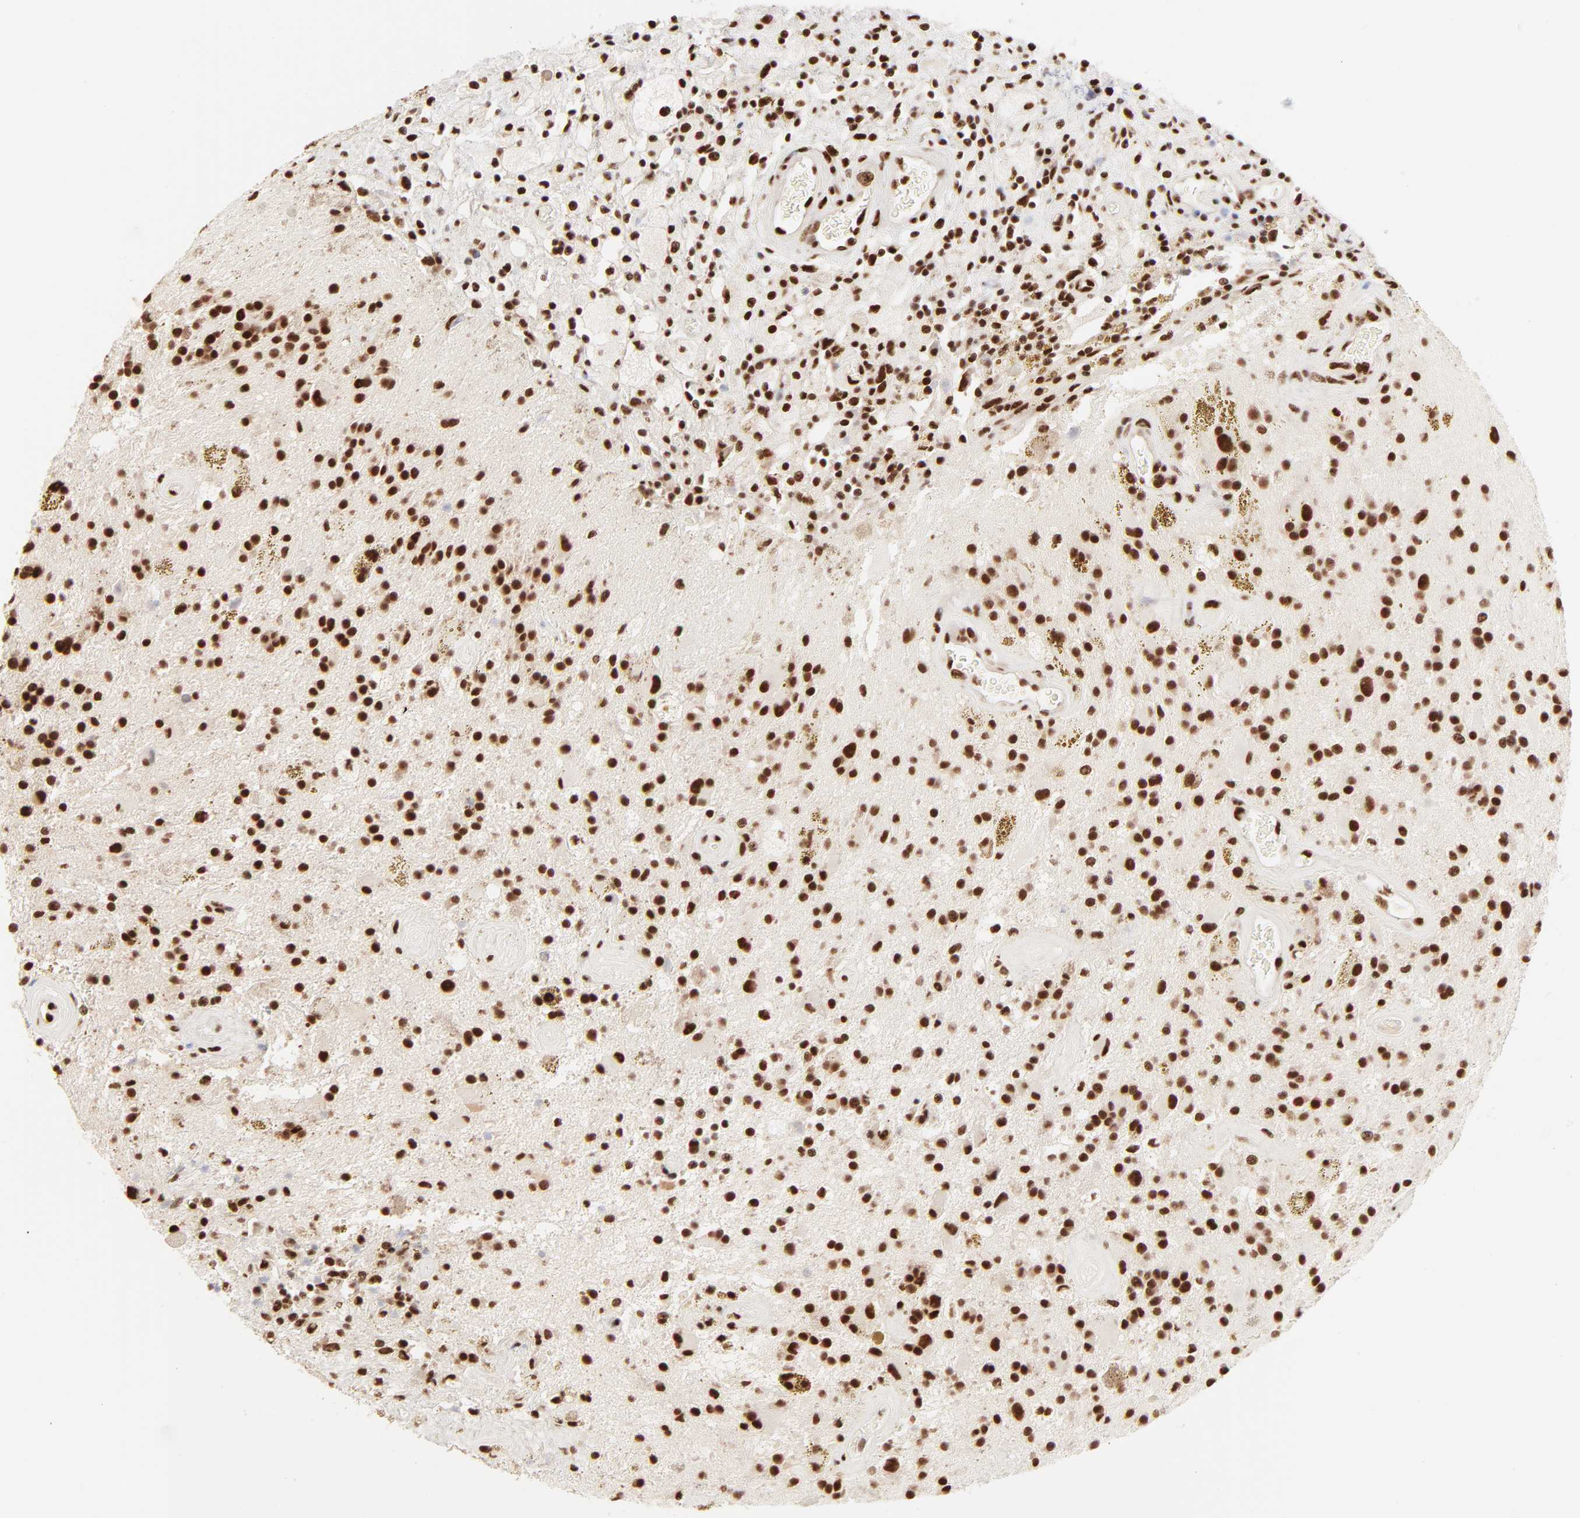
{"staining": {"intensity": "strong", "quantity": ">75%", "location": "nuclear"}, "tissue": "glioma", "cell_type": "Tumor cells", "image_type": "cancer", "snomed": [{"axis": "morphology", "description": "Glioma, malignant, Low grade"}, {"axis": "topography", "description": "Brain"}], "caption": "This is an image of immunohistochemistry (IHC) staining of glioma, which shows strong expression in the nuclear of tumor cells.", "gene": "TARDBP", "patient": {"sex": "male", "age": 58}}